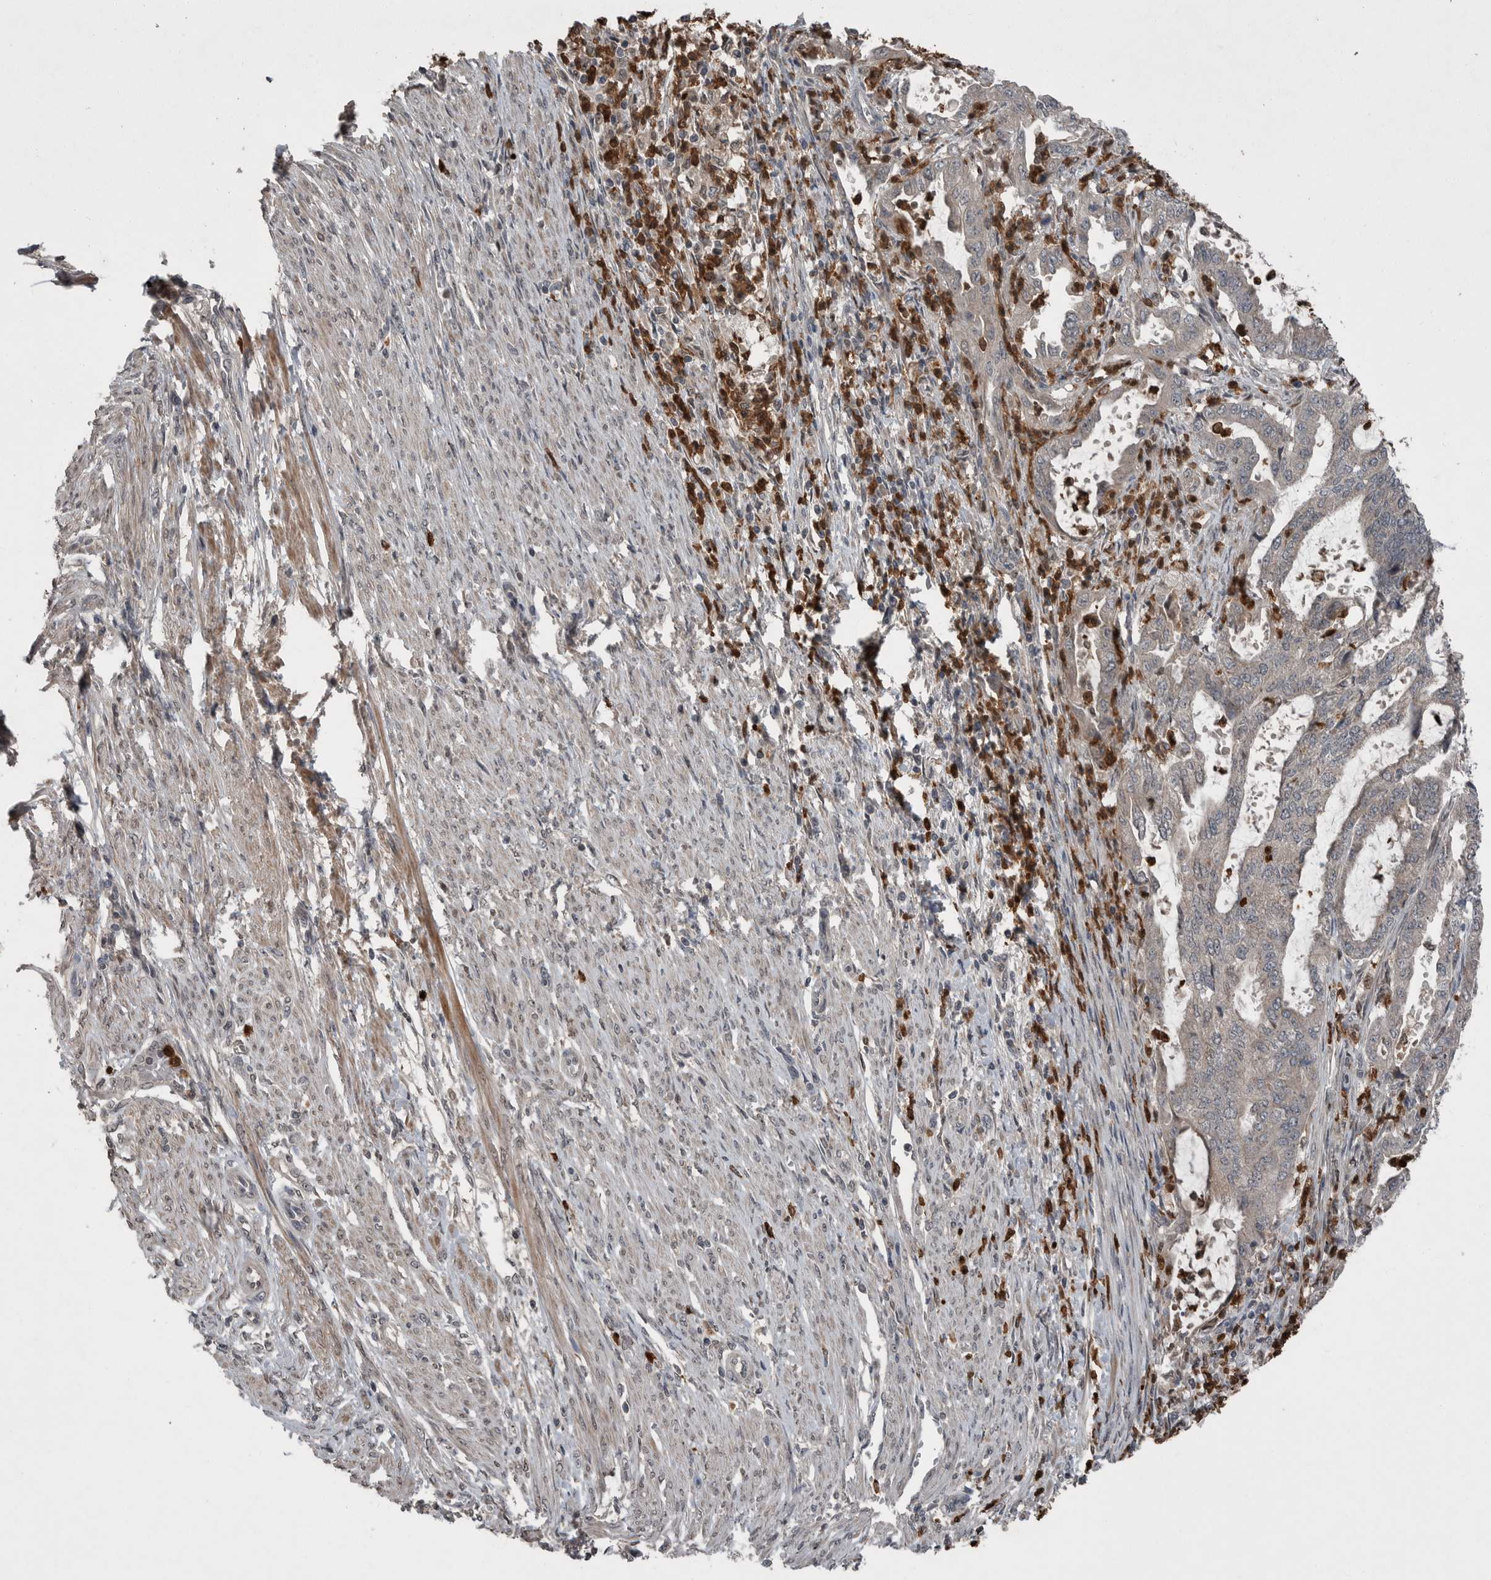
{"staining": {"intensity": "weak", "quantity": "25%-75%", "location": "cytoplasmic/membranous"}, "tissue": "endometrial cancer", "cell_type": "Tumor cells", "image_type": "cancer", "snomed": [{"axis": "morphology", "description": "Adenocarcinoma, NOS"}, {"axis": "topography", "description": "Endometrium"}], "caption": "There is low levels of weak cytoplasmic/membranous positivity in tumor cells of endometrial cancer, as demonstrated by immunohistochemical staining (brown color).", "gene": "SCP2", "patient": {"sex": "female", "age": 51}}